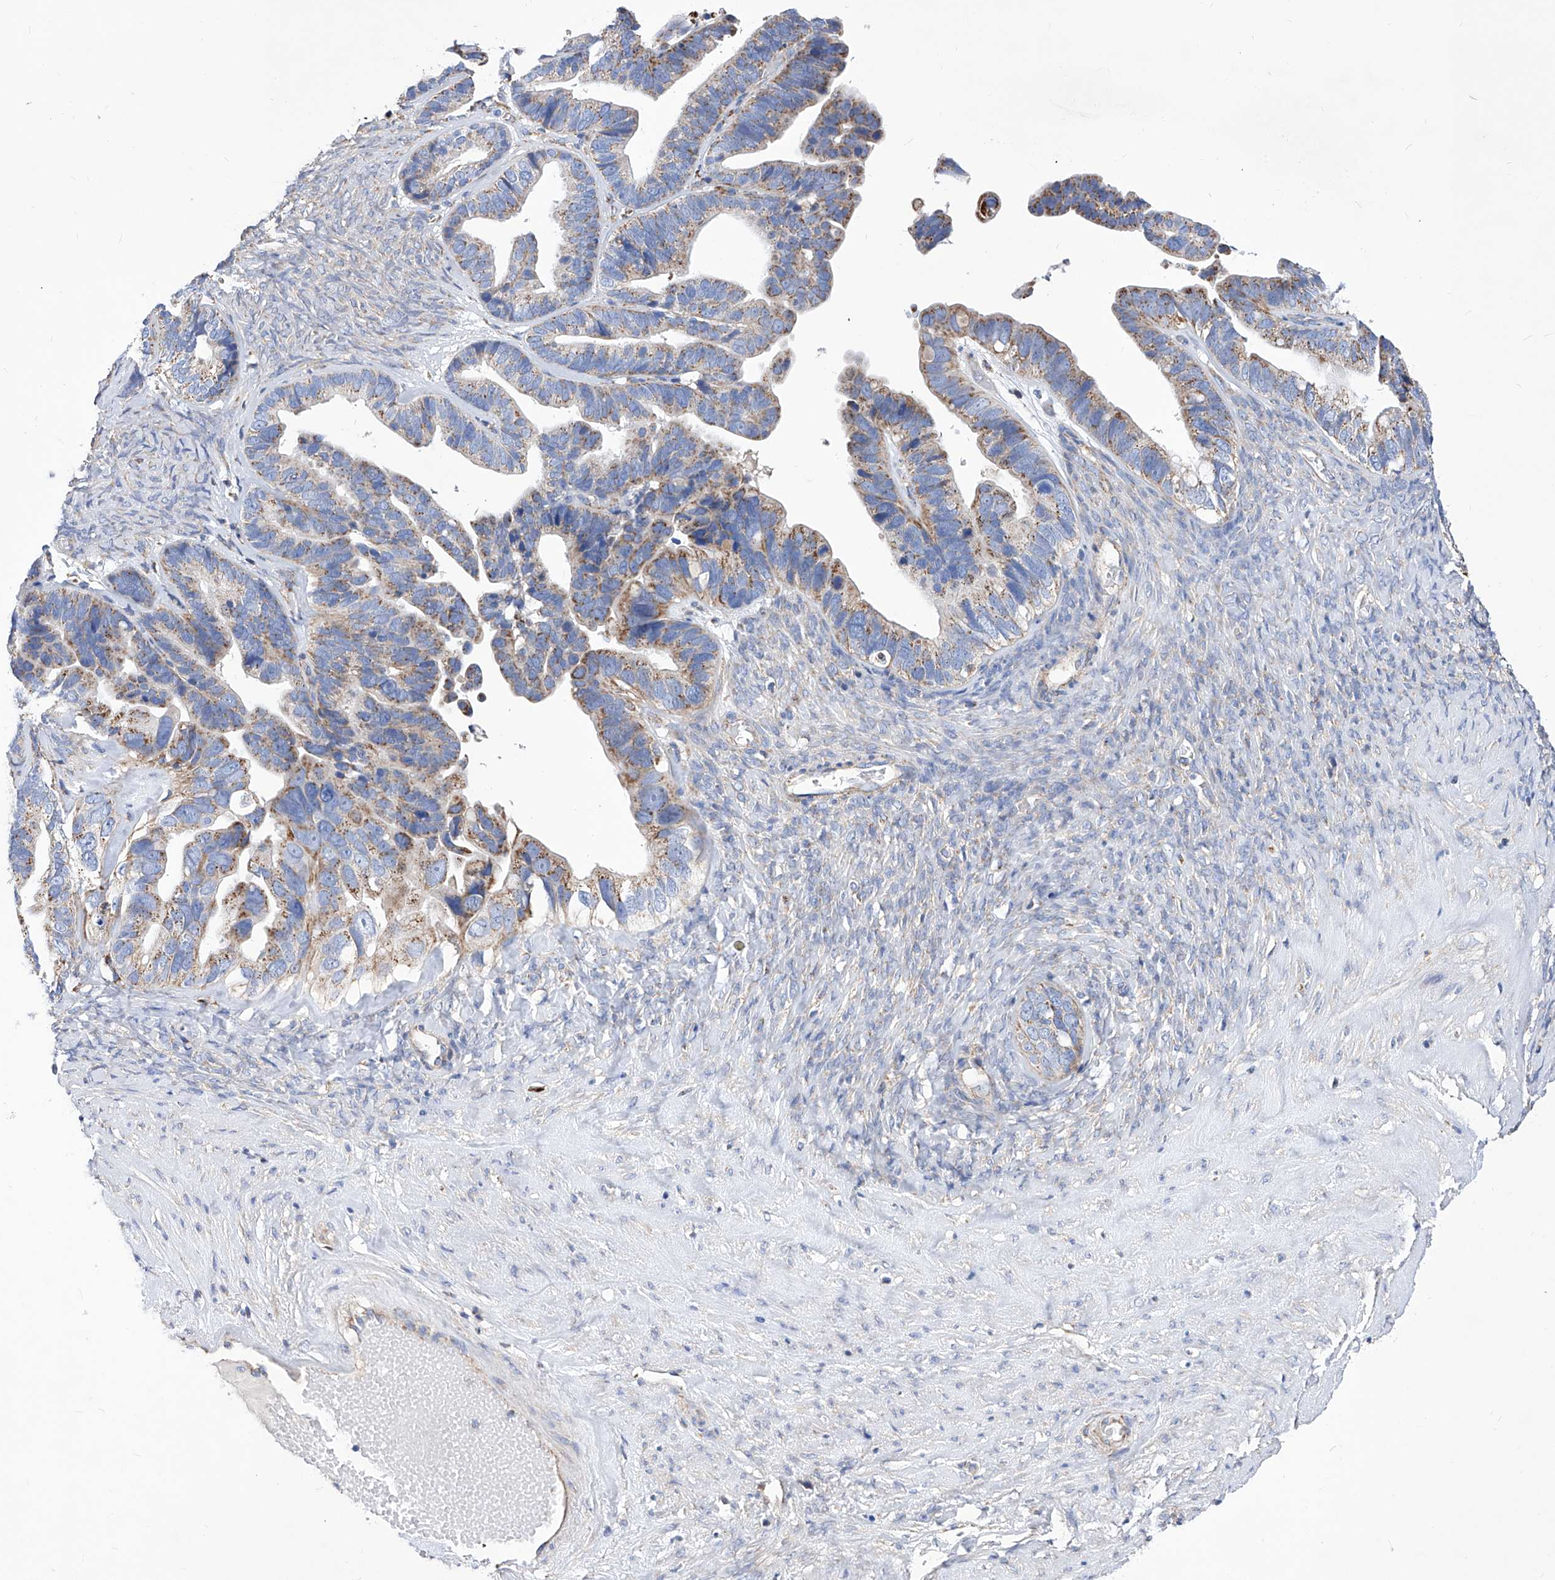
{"staining": {"intensity": "moderate", "quantity": "25%-75%", "location": "cytoplasmic/membranous"}, "tissue": "ovarian cancer", "cell_type": "Tumor cells", "image_type": "cancer", "snomed": [{"axis": "morphology", "description": "Cystadenocarcinoma, serous, NOS"}, {"axis": "topography", "description": "Ovary"}], "caption": "An immunohistochemistry (IHC) micrograph of neoplastic tissue is shown. Protein staining in brown highlights moderate cytoplasmic/membranous positivity in ovarian cancer within tumor cells.", "gene": "HRNR", "patient": {"sex": "female", "age": 56}}